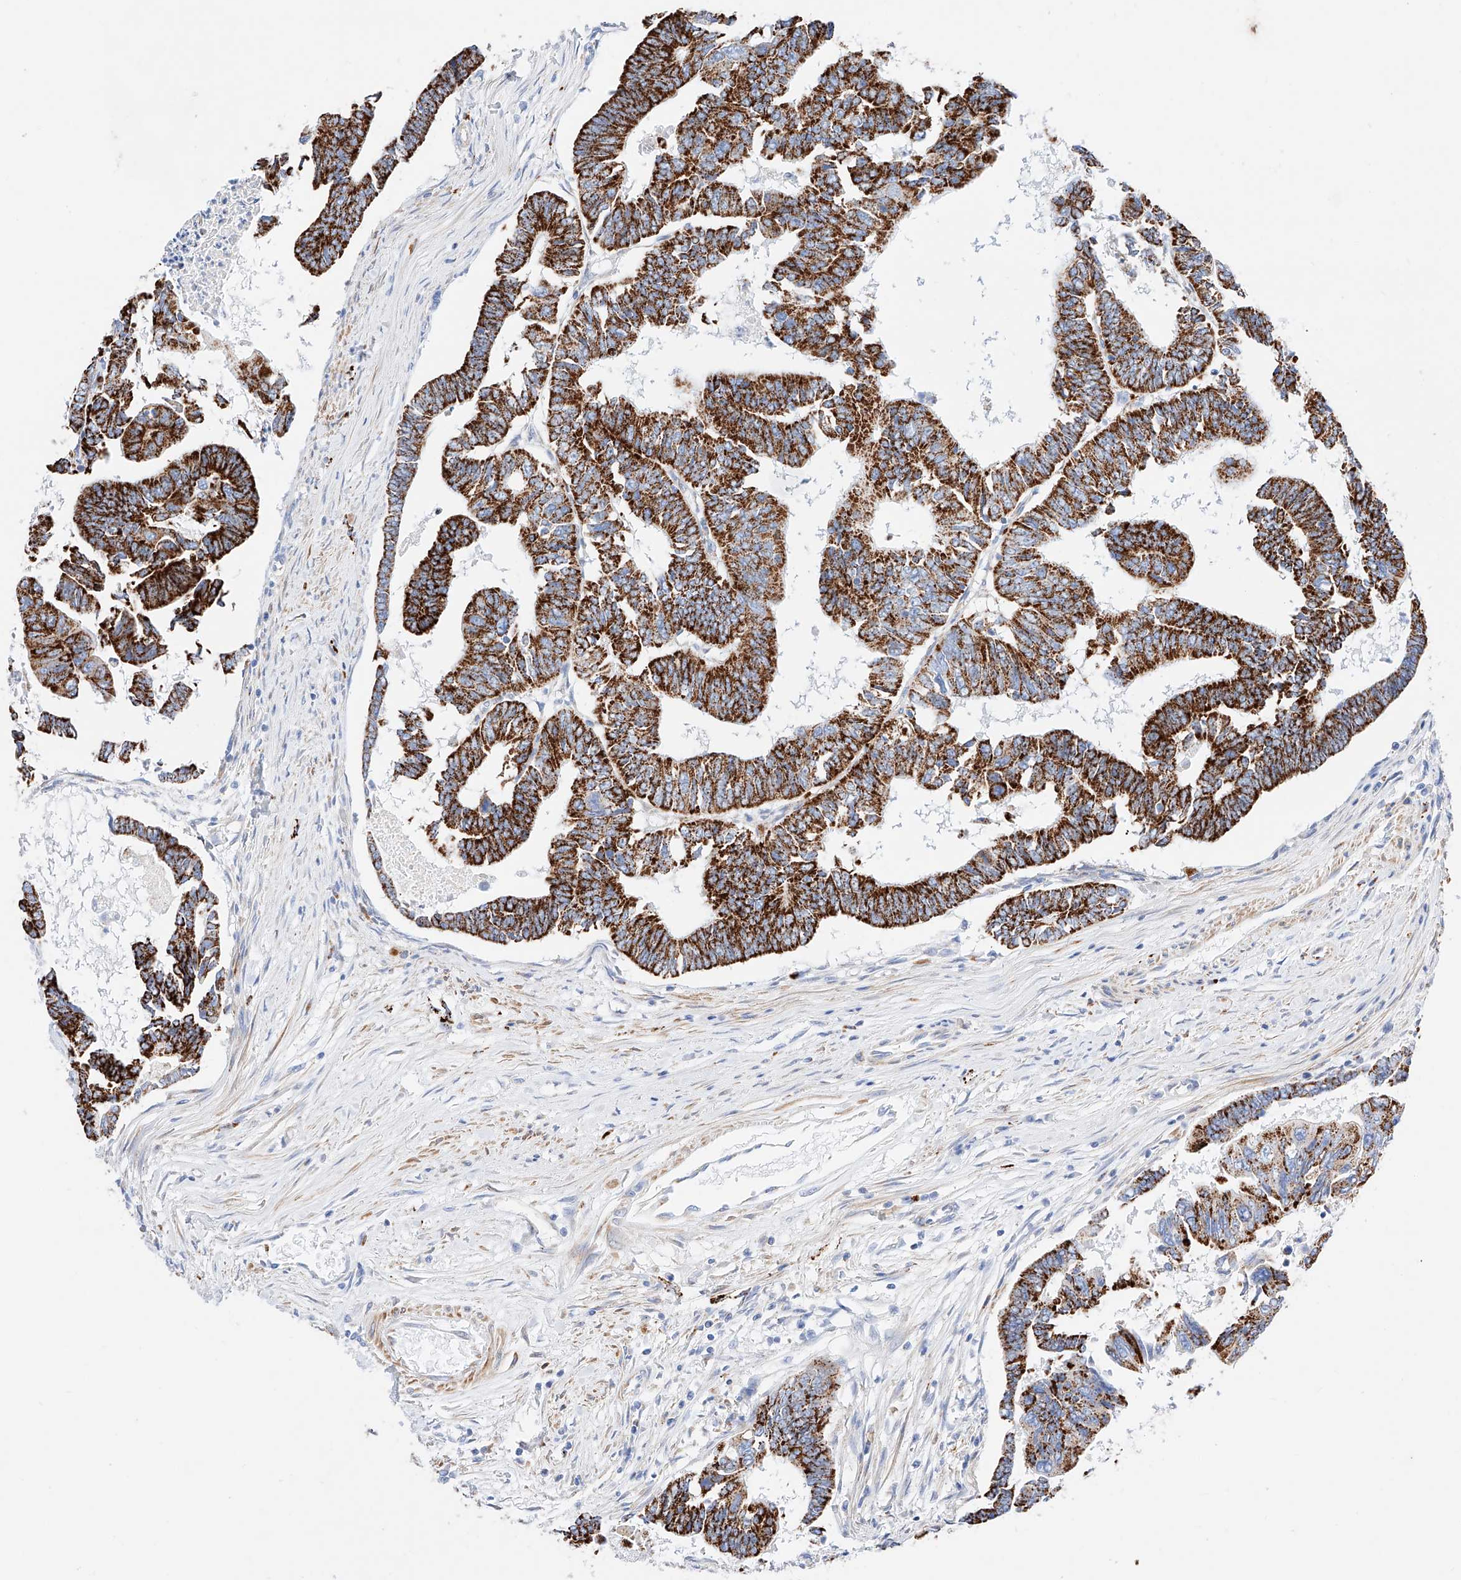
{"staining": {"intensity": "strong", "quantity": ">75%", "location": "cytoplasmic/membranous"}, "tissue": "colorectal cancer", "cell_type": "Tumor cells", "image_type": "cancer", "snomed": [{"axis": "morphology", "description": "Adenocarcinoma, NOS"}, {"axis": "topography", "description": "Rectum"}], "caption": "Immunohistochemistry (IHC) photomicrograph of neoplastic tissue: adenocarcinoma (colorectal) stained using IHC reveals high levels of strong protein expression localized specifically in the cytoplasmic/membranous of tumor cells, appearing as a cytoplasmic/membranous brown color.", "gene": "C6orf62", "patient": {"sex": "female", "age": 65}}